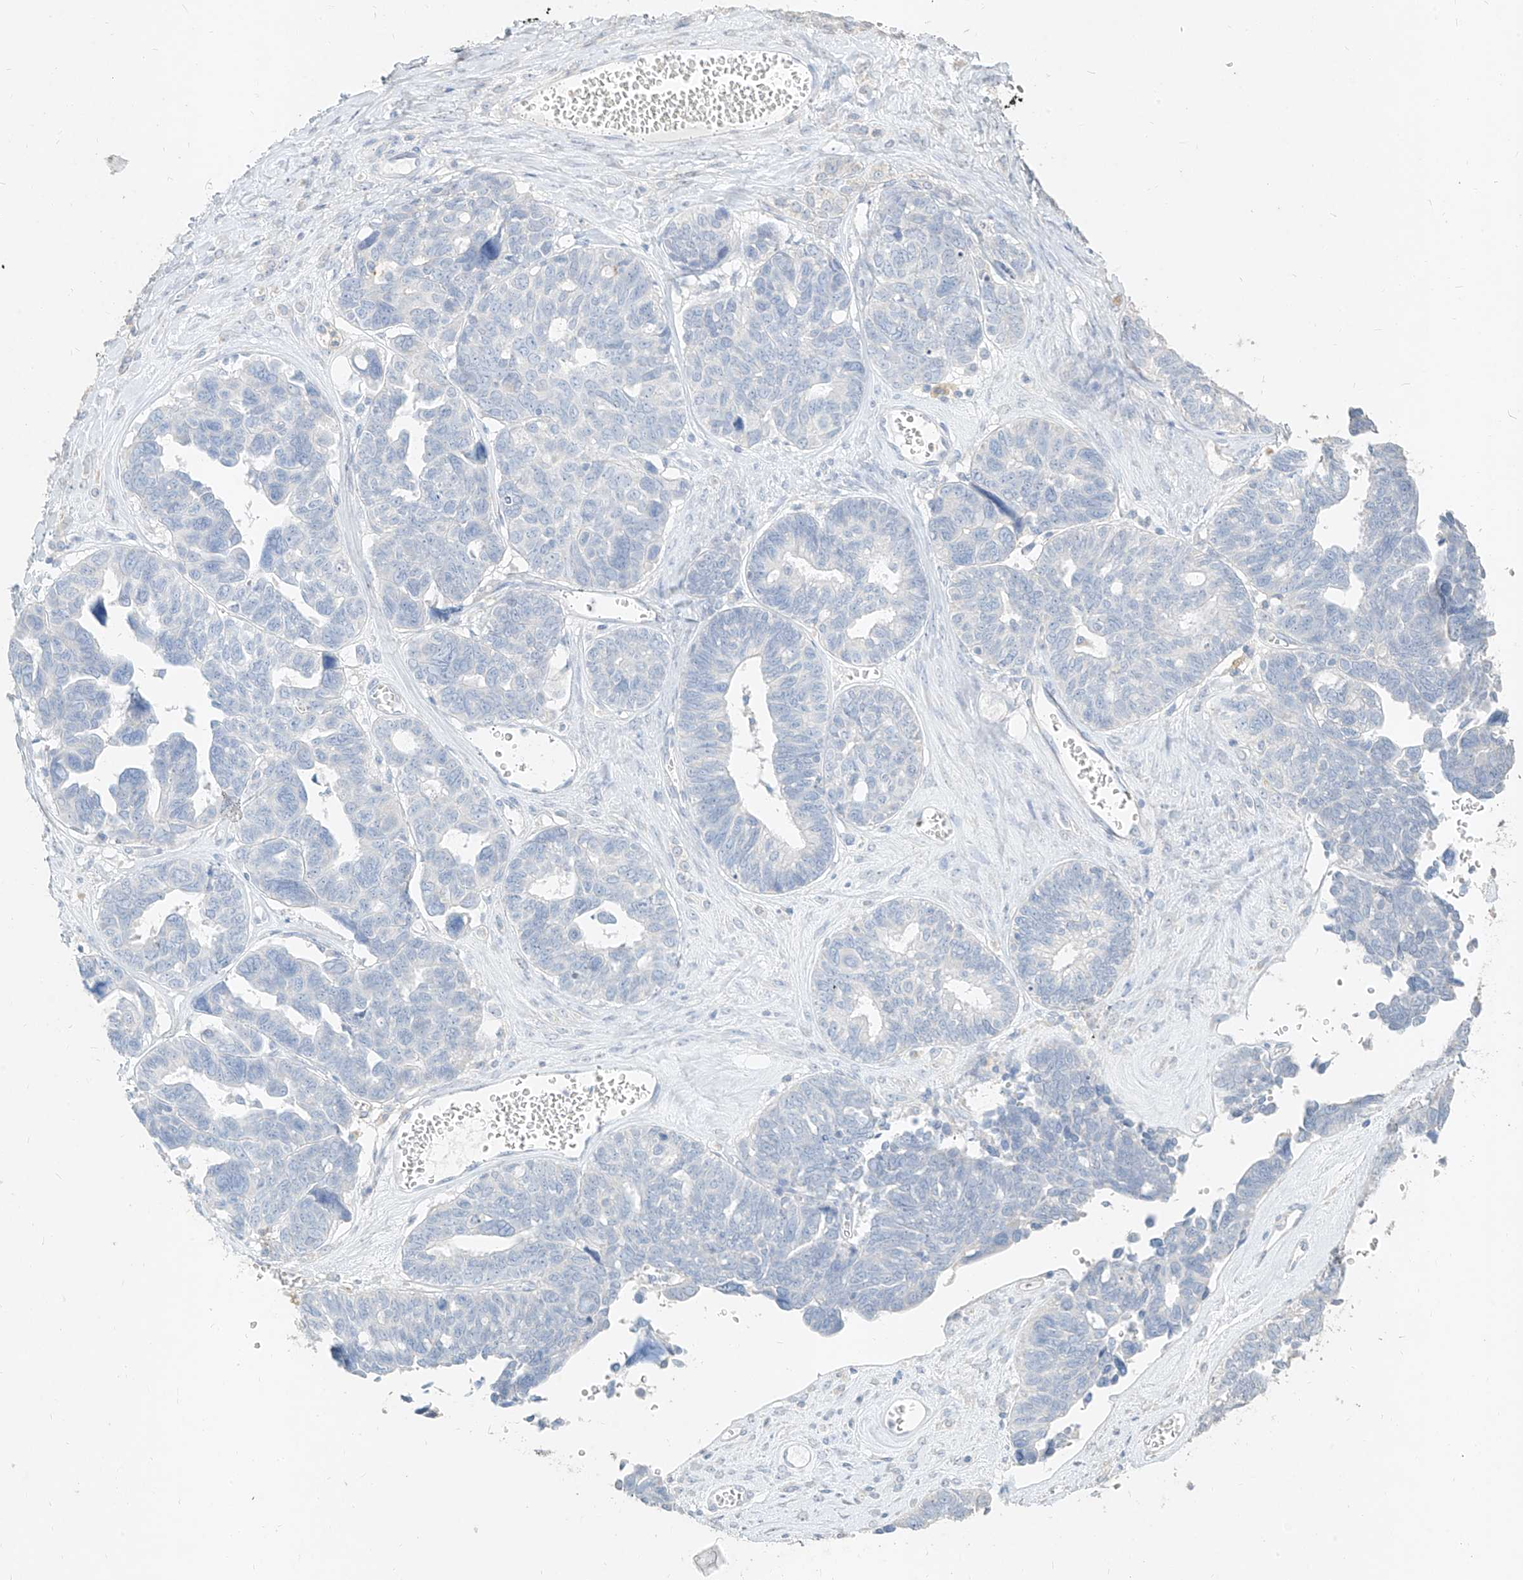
{"staining": {"intensity": "negative", "quantity": "none", "location": "none"}, "tissue": "ovarian cancer", "cell_type": "Tumor cells", "image_type": "cancer", "snomed": [{"axis": "morphology", "description": "Cystadenocarcinoma, serous, NOS"}, {"axis": "topography", "description": "Ovary"}], "caption": "There is no significant expression in tumor cells of ovarian cancer.", "gene": "ZZEF1", "patient": {"sex": "female", "age": 79}}